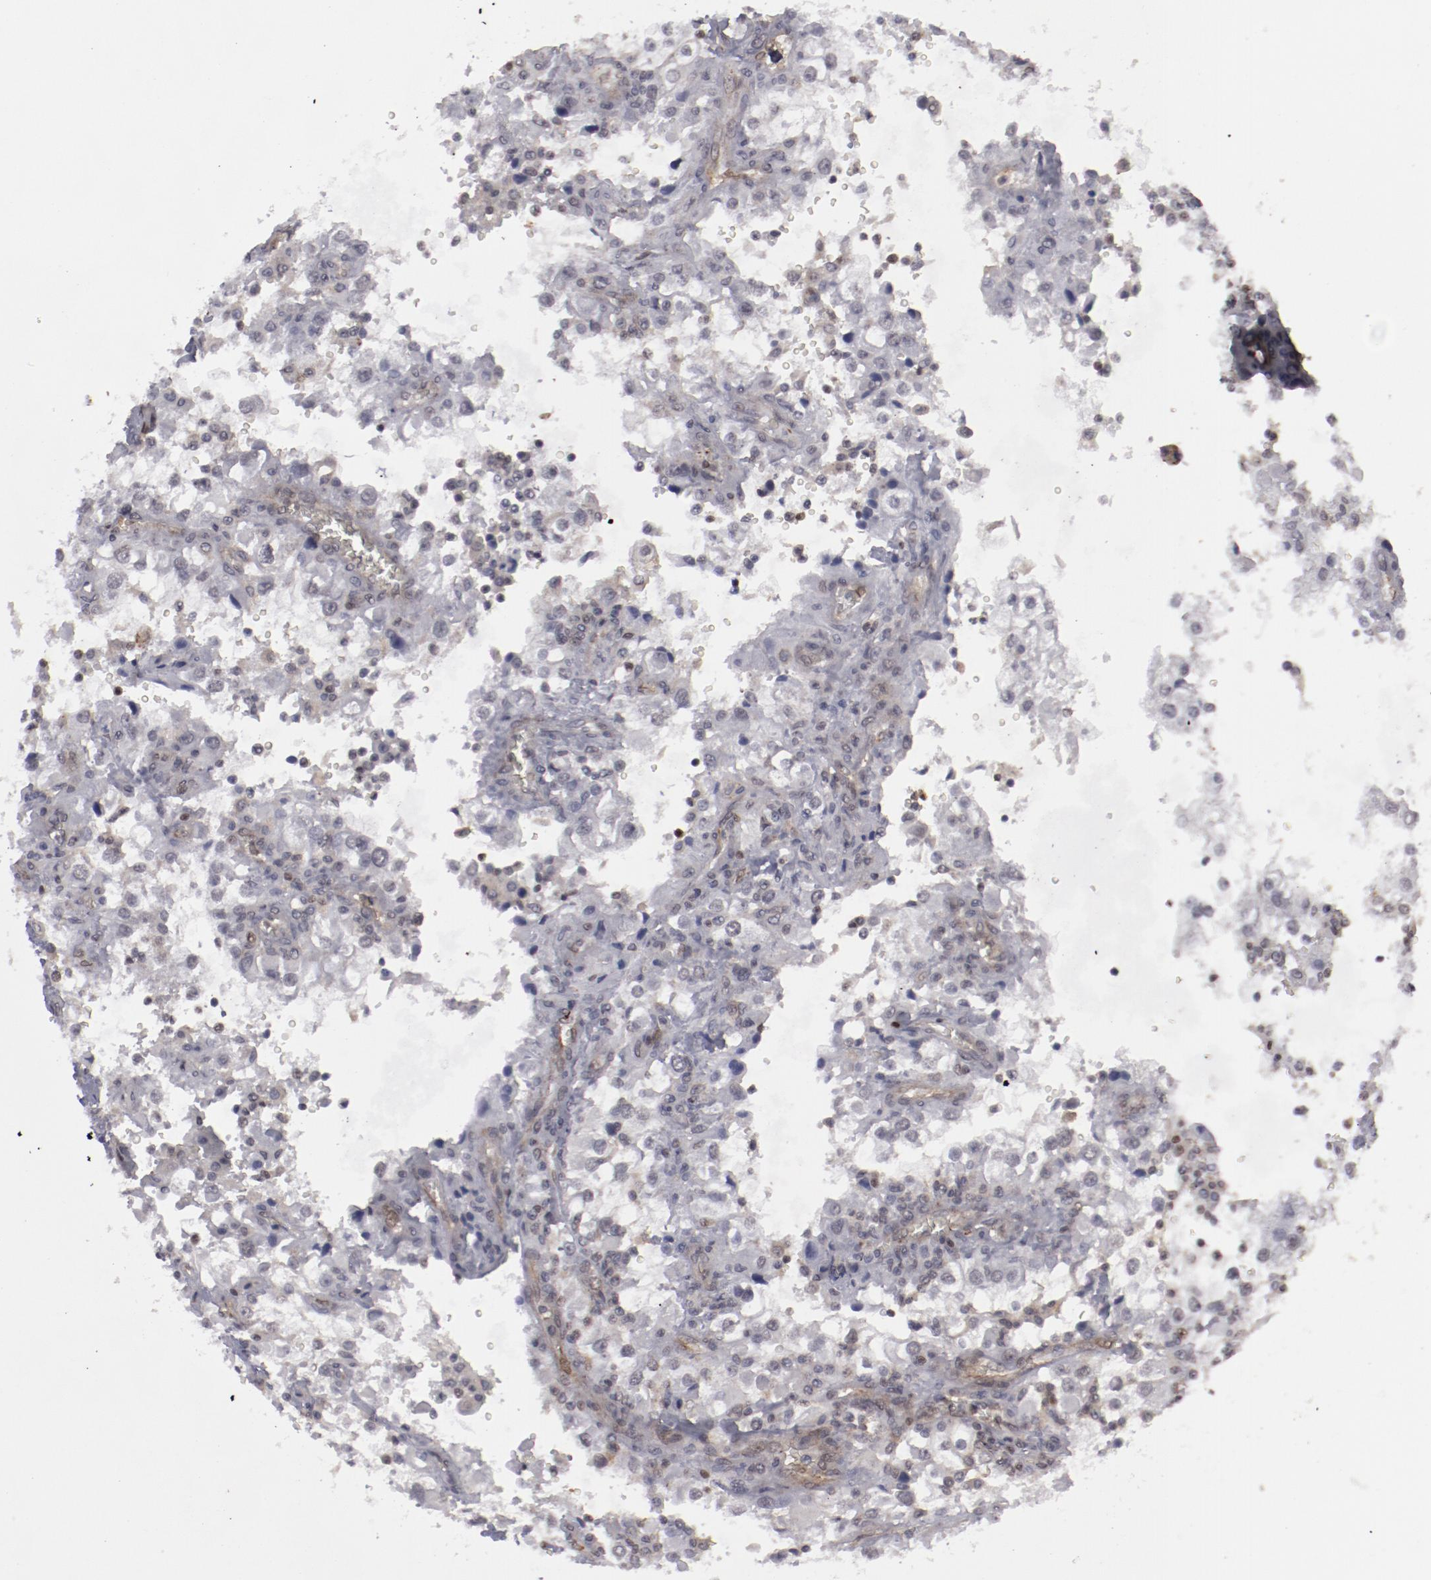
{"staining": {"intensity": "negative", "quantity": "none", "location": "none"}, "tissue": "renal cancer", "cell_type": "Tumor cells", "image_type": "cancer", "snomed": [{"axis": "morphology", "description": "Adenocarcinoma, NOS"}, {"axis": "topography", "description": "Kidney"}], "caption": "The image displays no significant expression in tumor cells of renal cancer (adenocarcinoma).", "gene": "LEF1", "patient": {"sex": "female", "age": 52}}